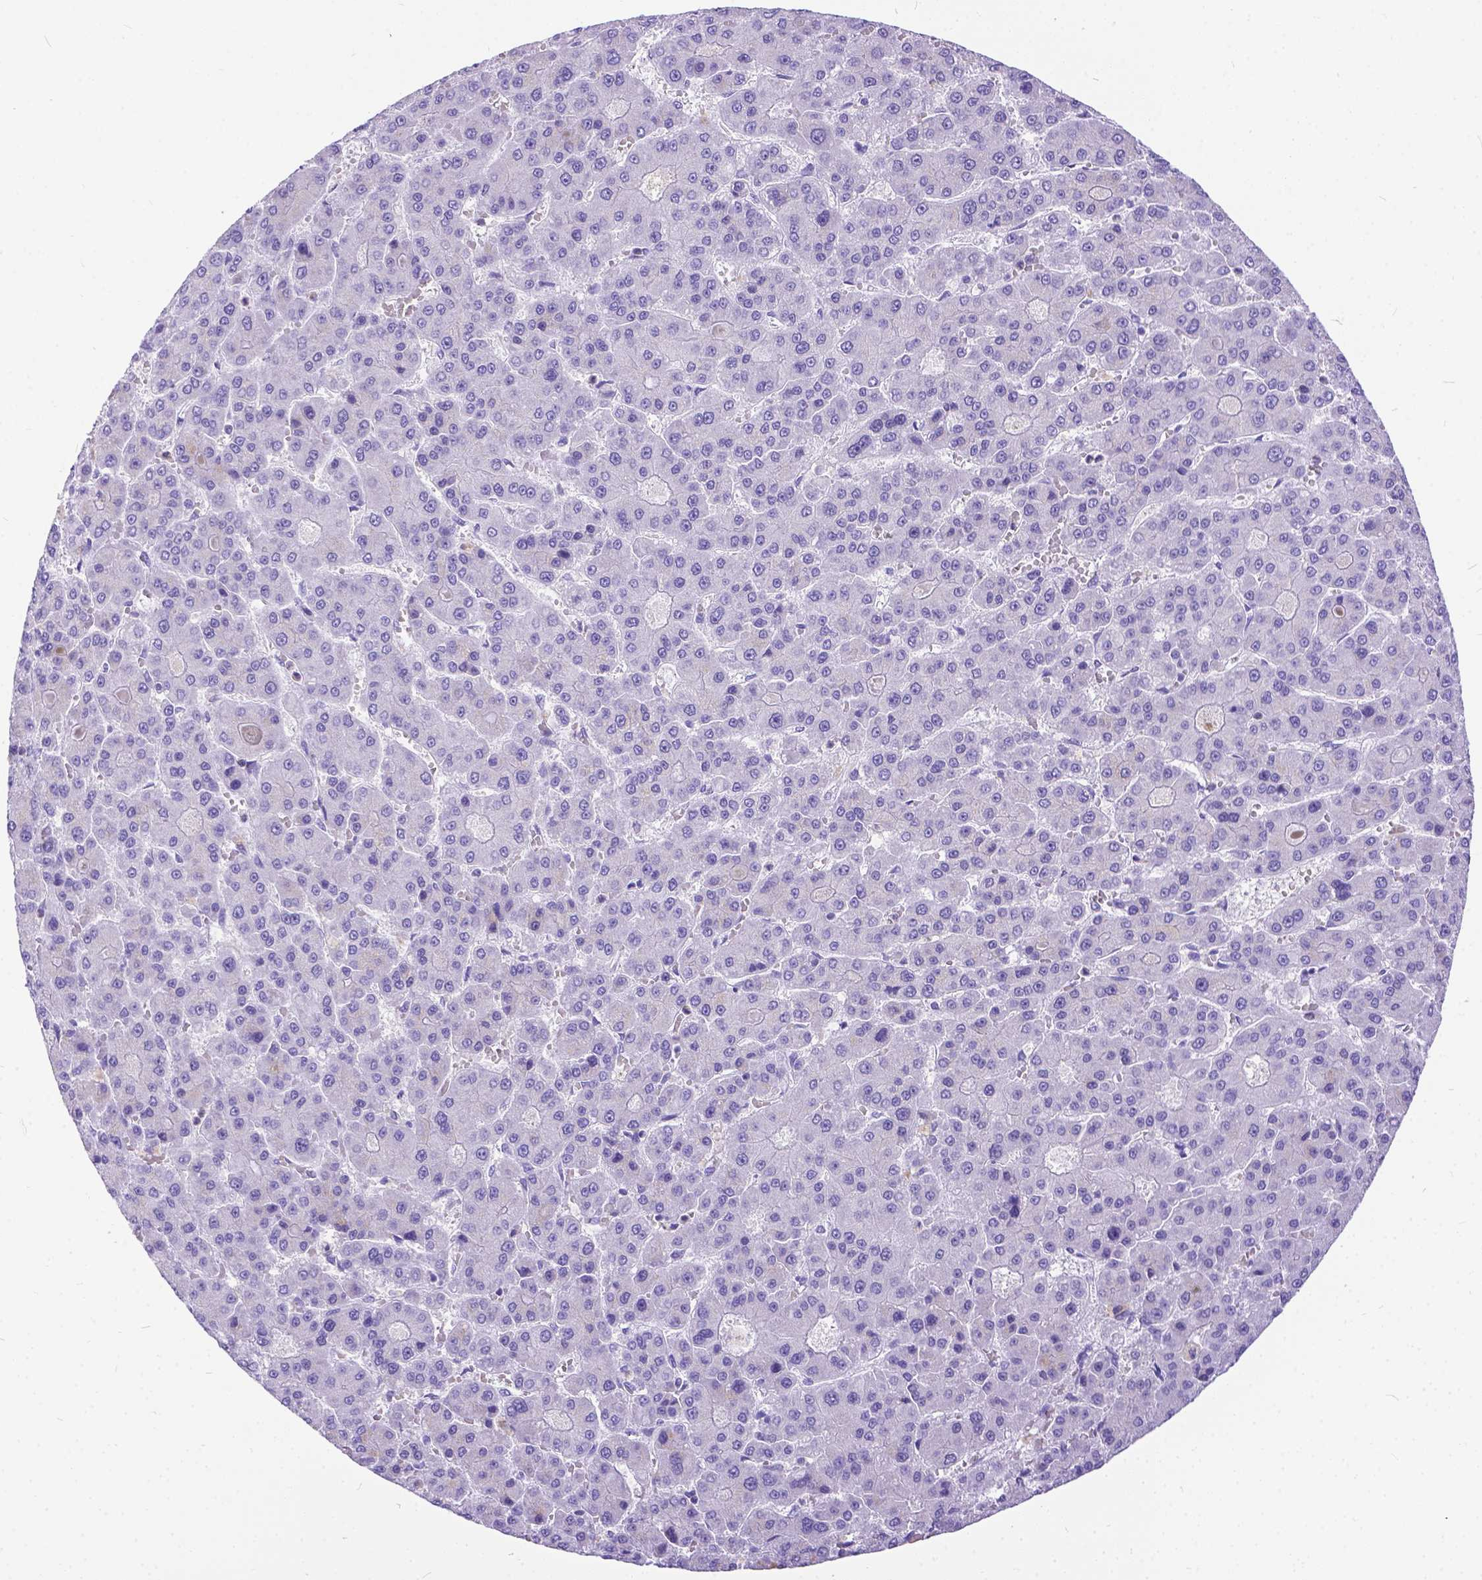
{"staining": {"intensity": "negative", "quantity": "none", "location": "none"}, "tissue": "liver cancer", "cell_type": "Tumor cells", "image_type": "cancer", "snomed": [{"axis": "morphology", "description": "Carcinoma, Hepatocellular, NOS"}, {"axis": "topography", "description": "Liver"}], "caption": "There is no significant staining in tumor cells of liver hepatocellular carcinoma.", "gene": "TMEM169", "patient": {"sex": "male", "age": 70}}